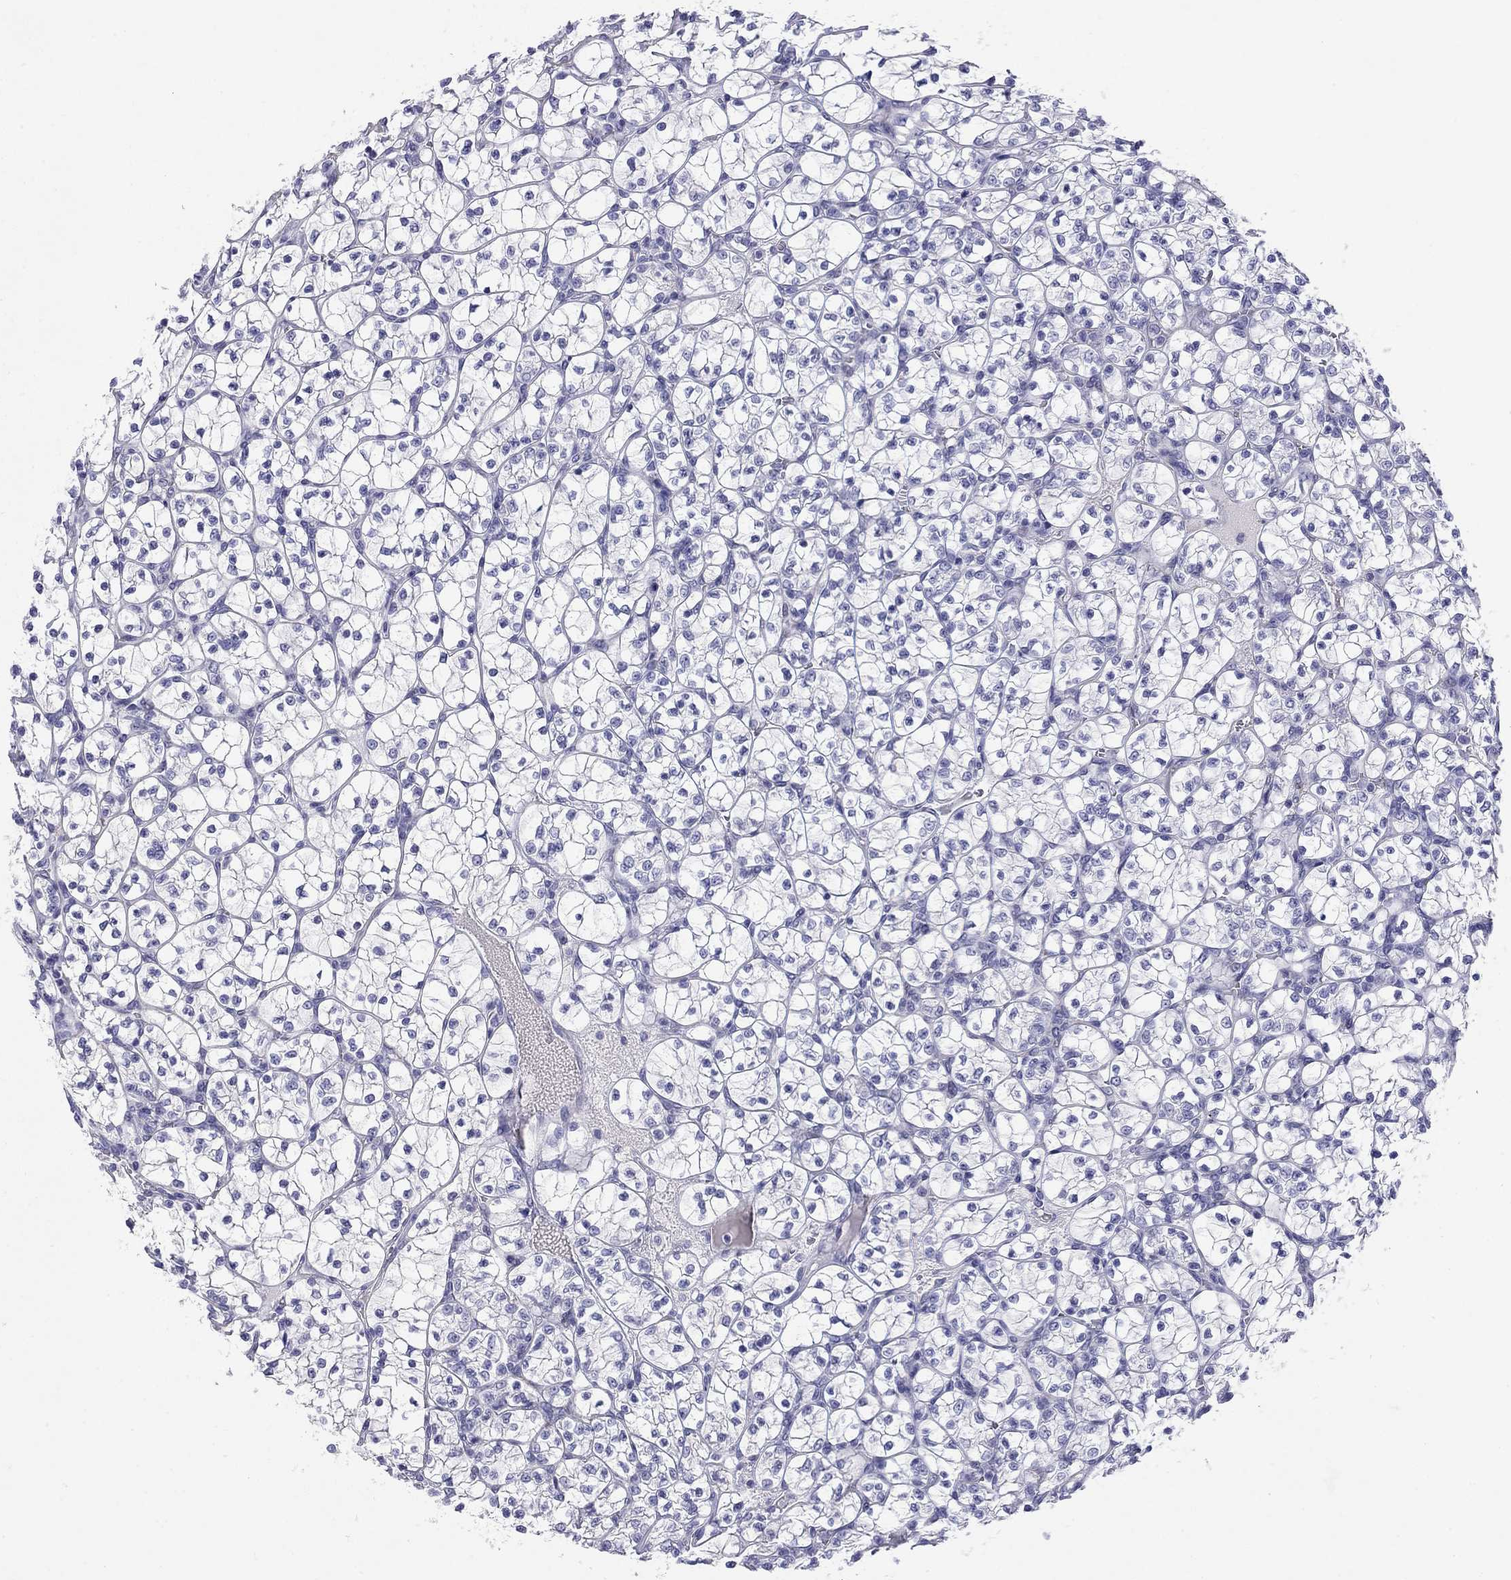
{"staining": {"intensity": "negative", "quantity": "none", "location": "none"}, "tissue": "renal cancer", "cell_type": "Tumor cells", "image_type": "cancer", "snomed": [{"axis": "morphology", "description": "Adenocarcinoma, NOS"}, {"axis": "topography", "description": "Kidney"}], "caption": "Tumor cells show no significant protein positivity in renal cancer (adenocarcinoma). The staining was performed using DAB to visualize the protein expression in brown, while the nuclei were stained in blue with hematoxylin (Magnification: 20x).", "gene": "CMYA5", "patient": {"sex": "female", "age": 89}}